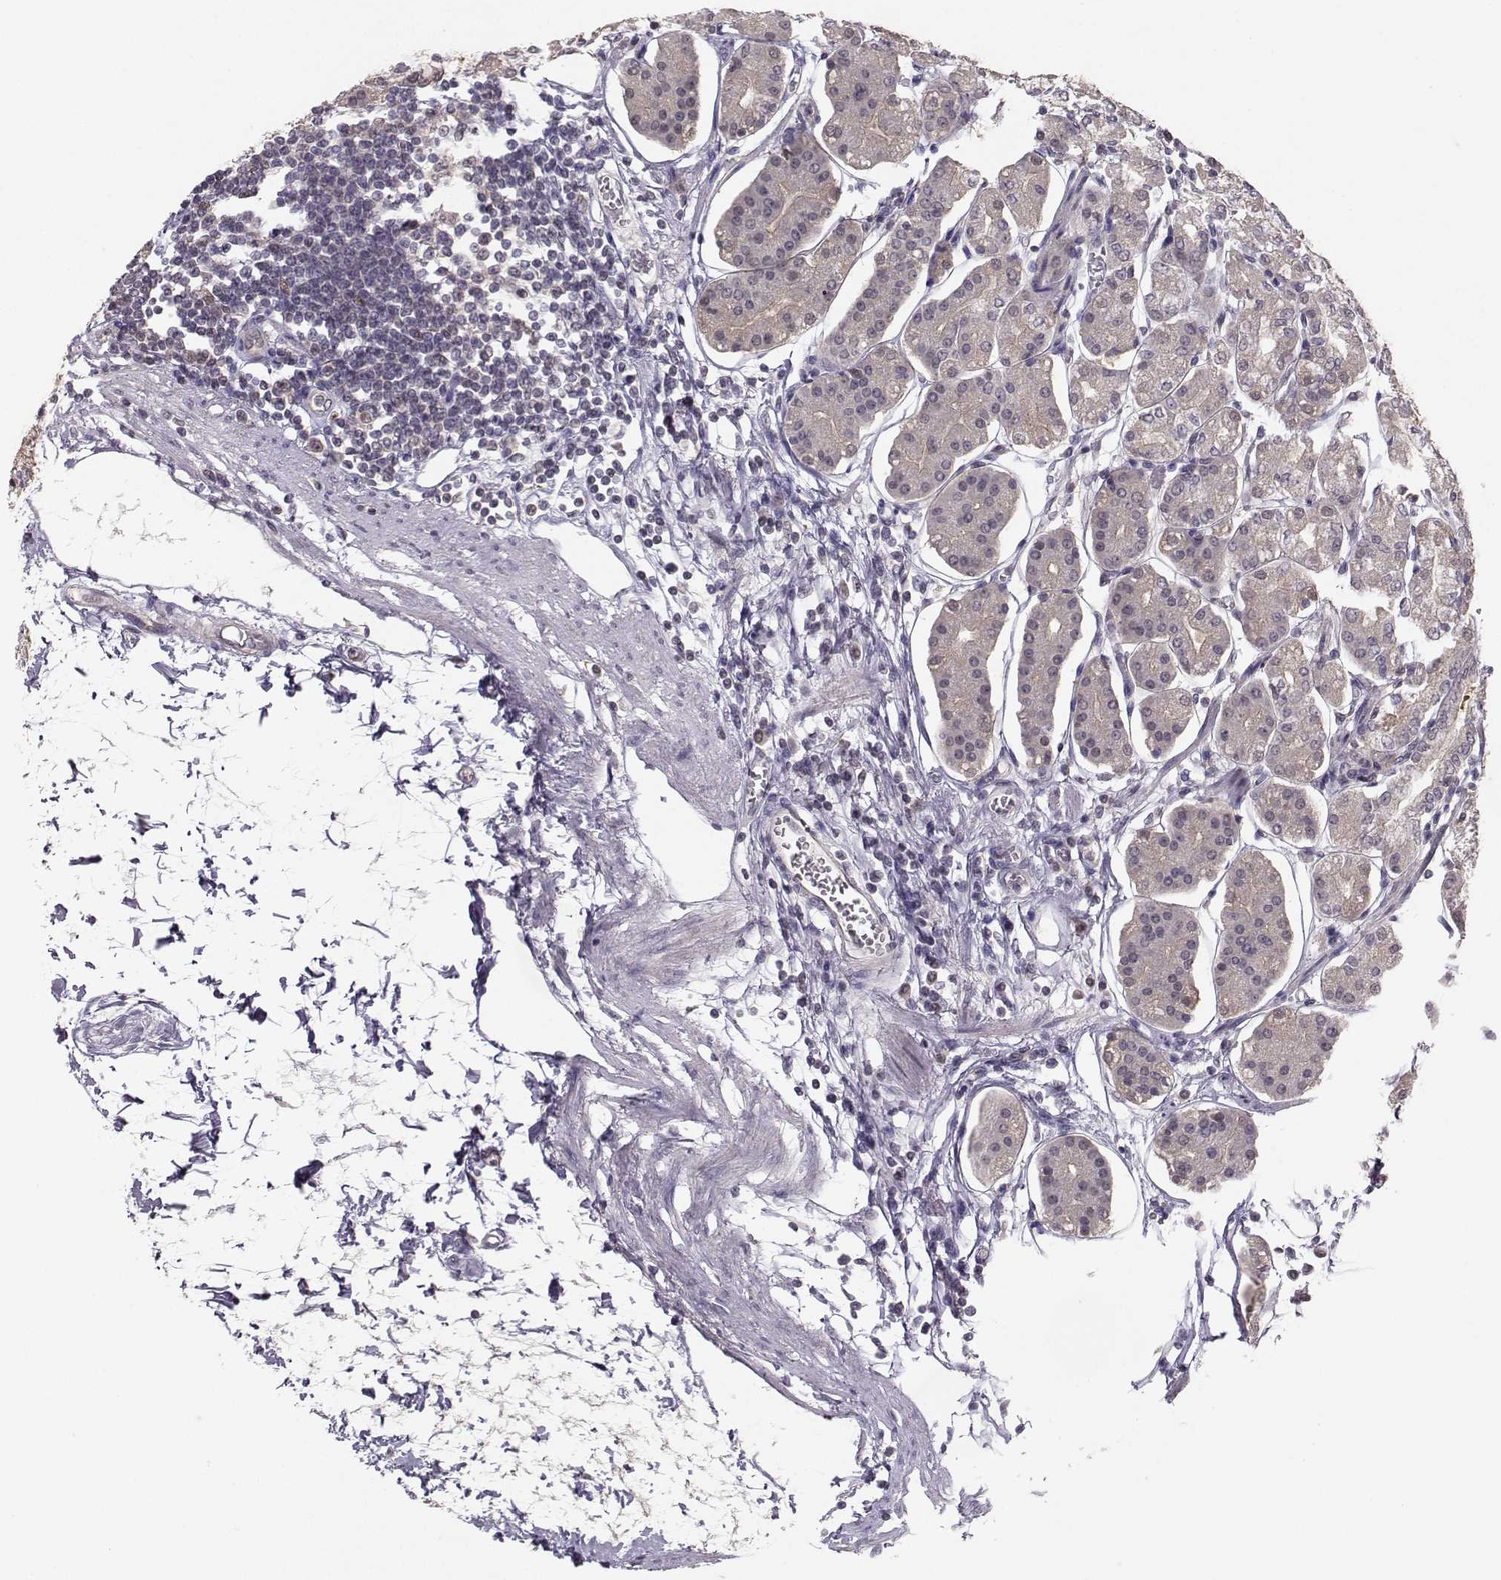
{"staining": {"intensity": "negative", "quantity": "none", "location": "none"}, "tissue": "stomach", "cell_type": "Glandular cells", "image_type": "normal", "snomed": [{"axis": "morphology", "description": "Normal tissue, NOS"}, {"axis": "topography", "description": "Skeletal muscle"}, {"axis": "topography", "description": "Stomach"}], "caption": "High power microscopy image of an immunohistochemistry photomicrograph of benign stomach, revealing no significant positivity in glandular cells. The staining was performed using DAB to visualize the protein expression in brown, while the nuclei were stained in blue with hematoxylin (Magnification: 20x).", "gene": "PKP2", "patient": {"sex": "female", "age": 57}}